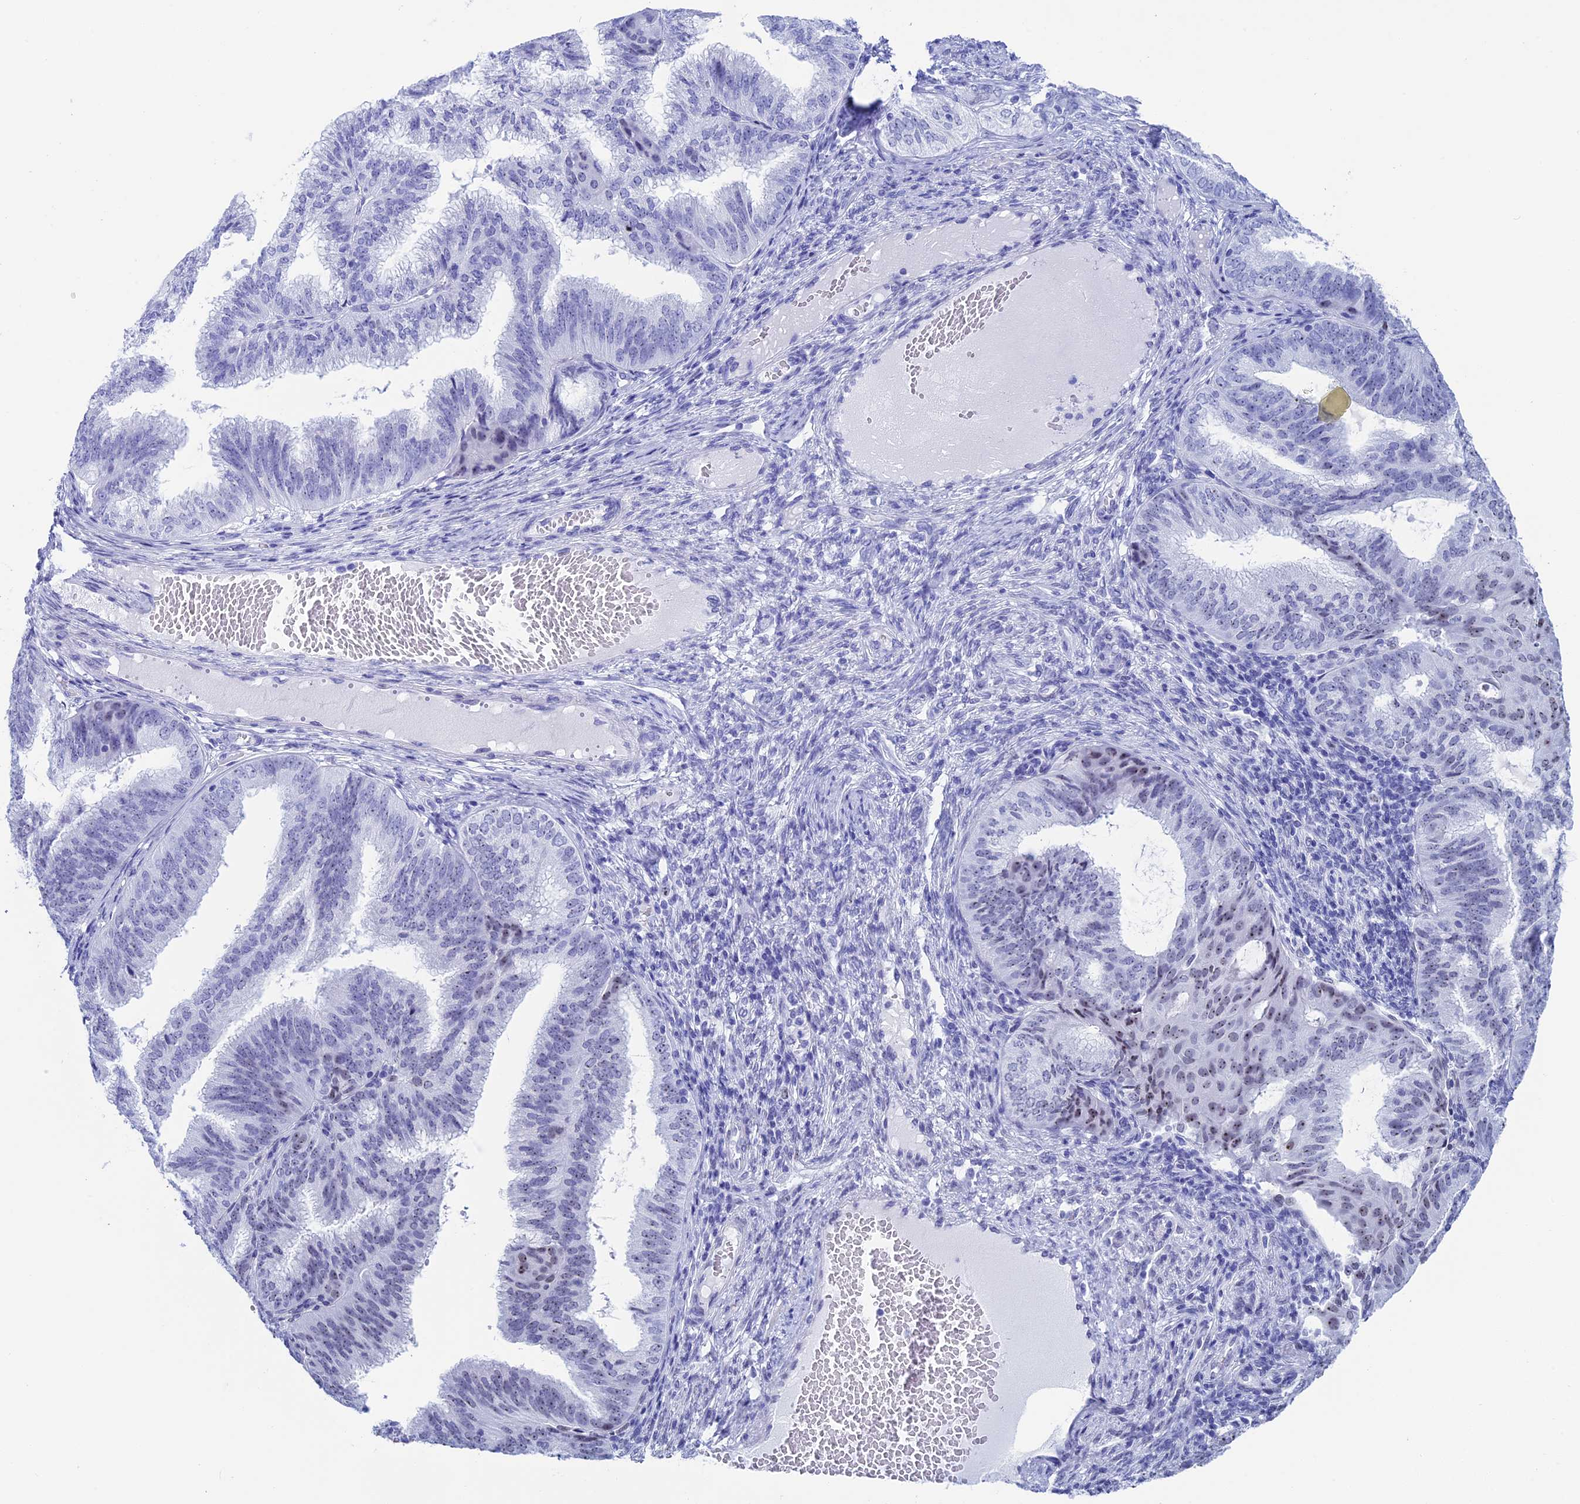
{"staining": {"intensity": "moderate", "quantity": "<25%", "location": "nuclear"}, "tissue": "endometrial cancer", "cell_type": "Tumor cells", "image_type": "cancer", "snomed": [{"axis": "morphology", "description": "Adenocarcinoma, NOS"}, {"axis": "topography", "description": "Endometrium"}], "caption": "Brown immunohistochemical staining in human endometrial adenocarcinoma displays moderate nuclear expression in approximately <25% of tumor cells. (DAB IHC with brightfield microscopy, high magnification).", "gene": "CCDC86", "patient": {"sex": "female", "age": 49}}